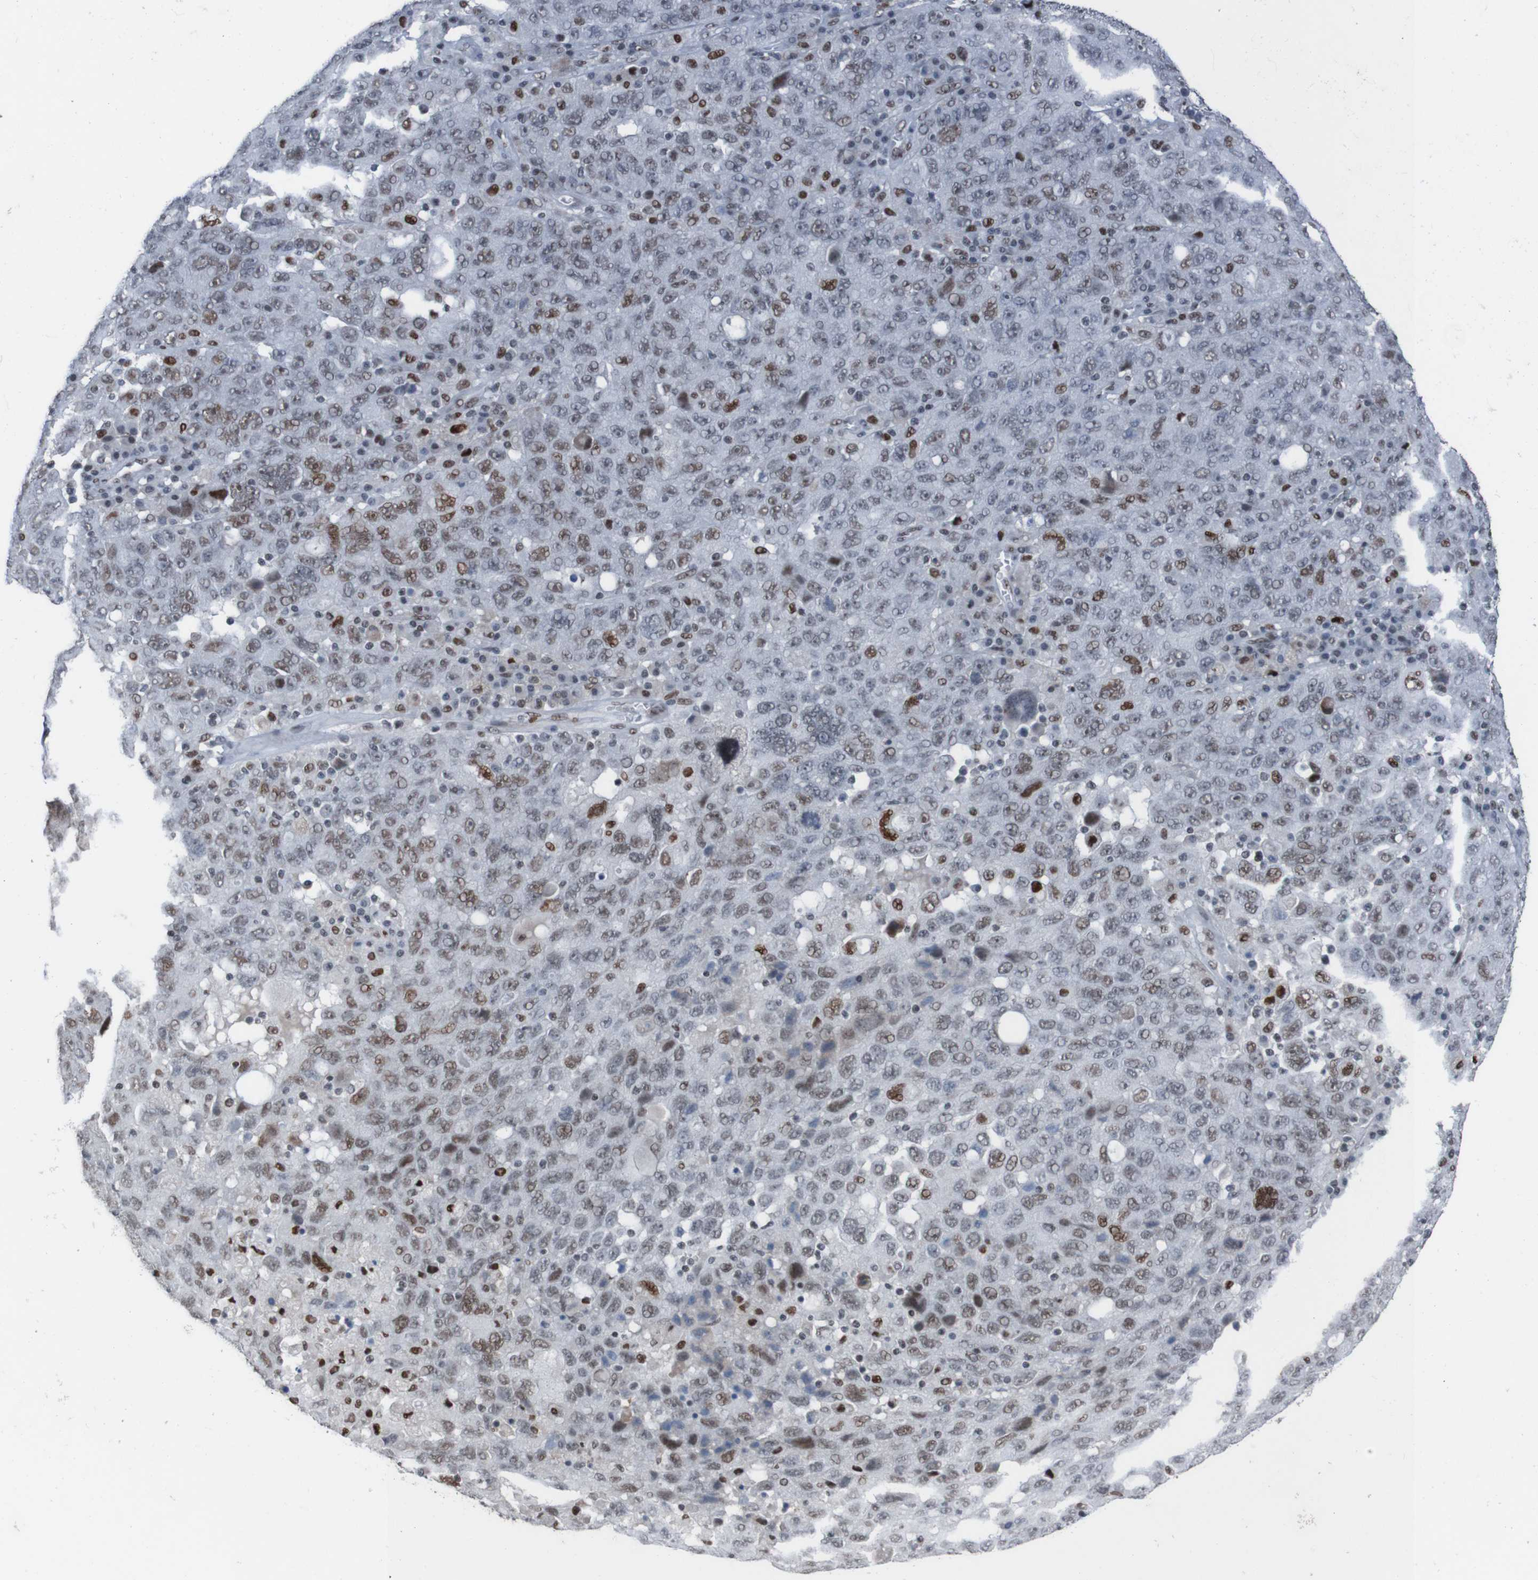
{"staining": {"intensity": "strong", "quantity": "<25%", "location": "nuclear"}, "tissue": "ovarian cancer", "cell_type": "Tumor cells", "image_type": "cancer", "snomed": [{"axis": "morphology", "description": "Carcinoma, endometroid"}, {"axis": "topography", "description": "Ovary"}], "caption": "DAB immunohistochemical staining of human ovarian cancer demonstrates strong nuclear protein staining in about <25% of tumor cells.", "gene": "PHF2", "patient": {"sex": "female", "age": 62}}